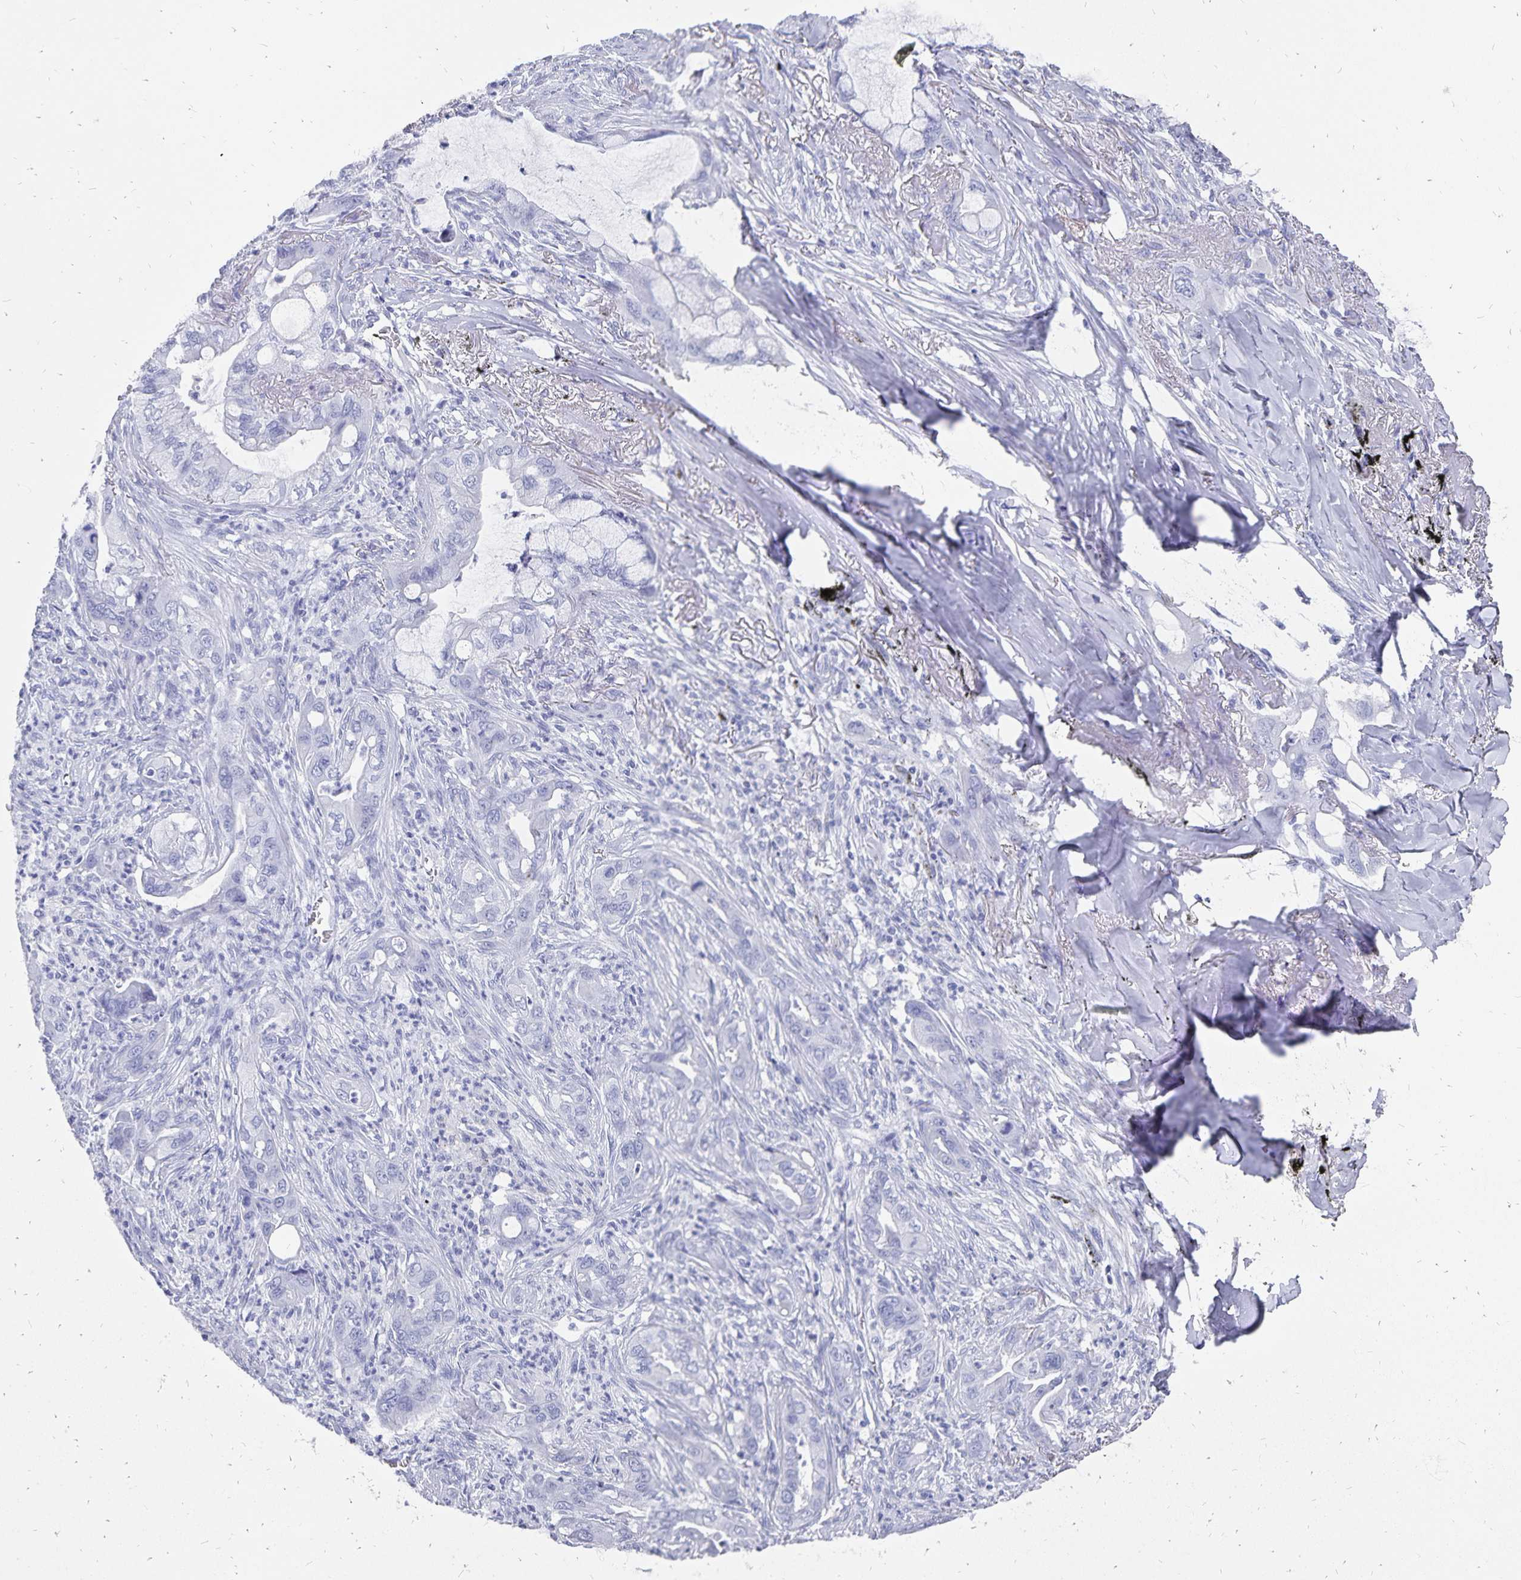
{"staining": {"intensity": "negative", "quantity": "none", "location": "none"}, "tissue": "lung cancer", "cell_type": "Tumor cells", "image_type": "cancer", "snomed": [{"axis": "morphology", "description": "Adenocarcinoma, NOS"}, {"axis": "topography", "description": "Lung"}], "caption": "Human lung cancer stained for a protein using immunohistochemistry reveals no expression in tumor cells.", "gene": "ADH1A", "patient": {"sex": "male", "age": 65}}